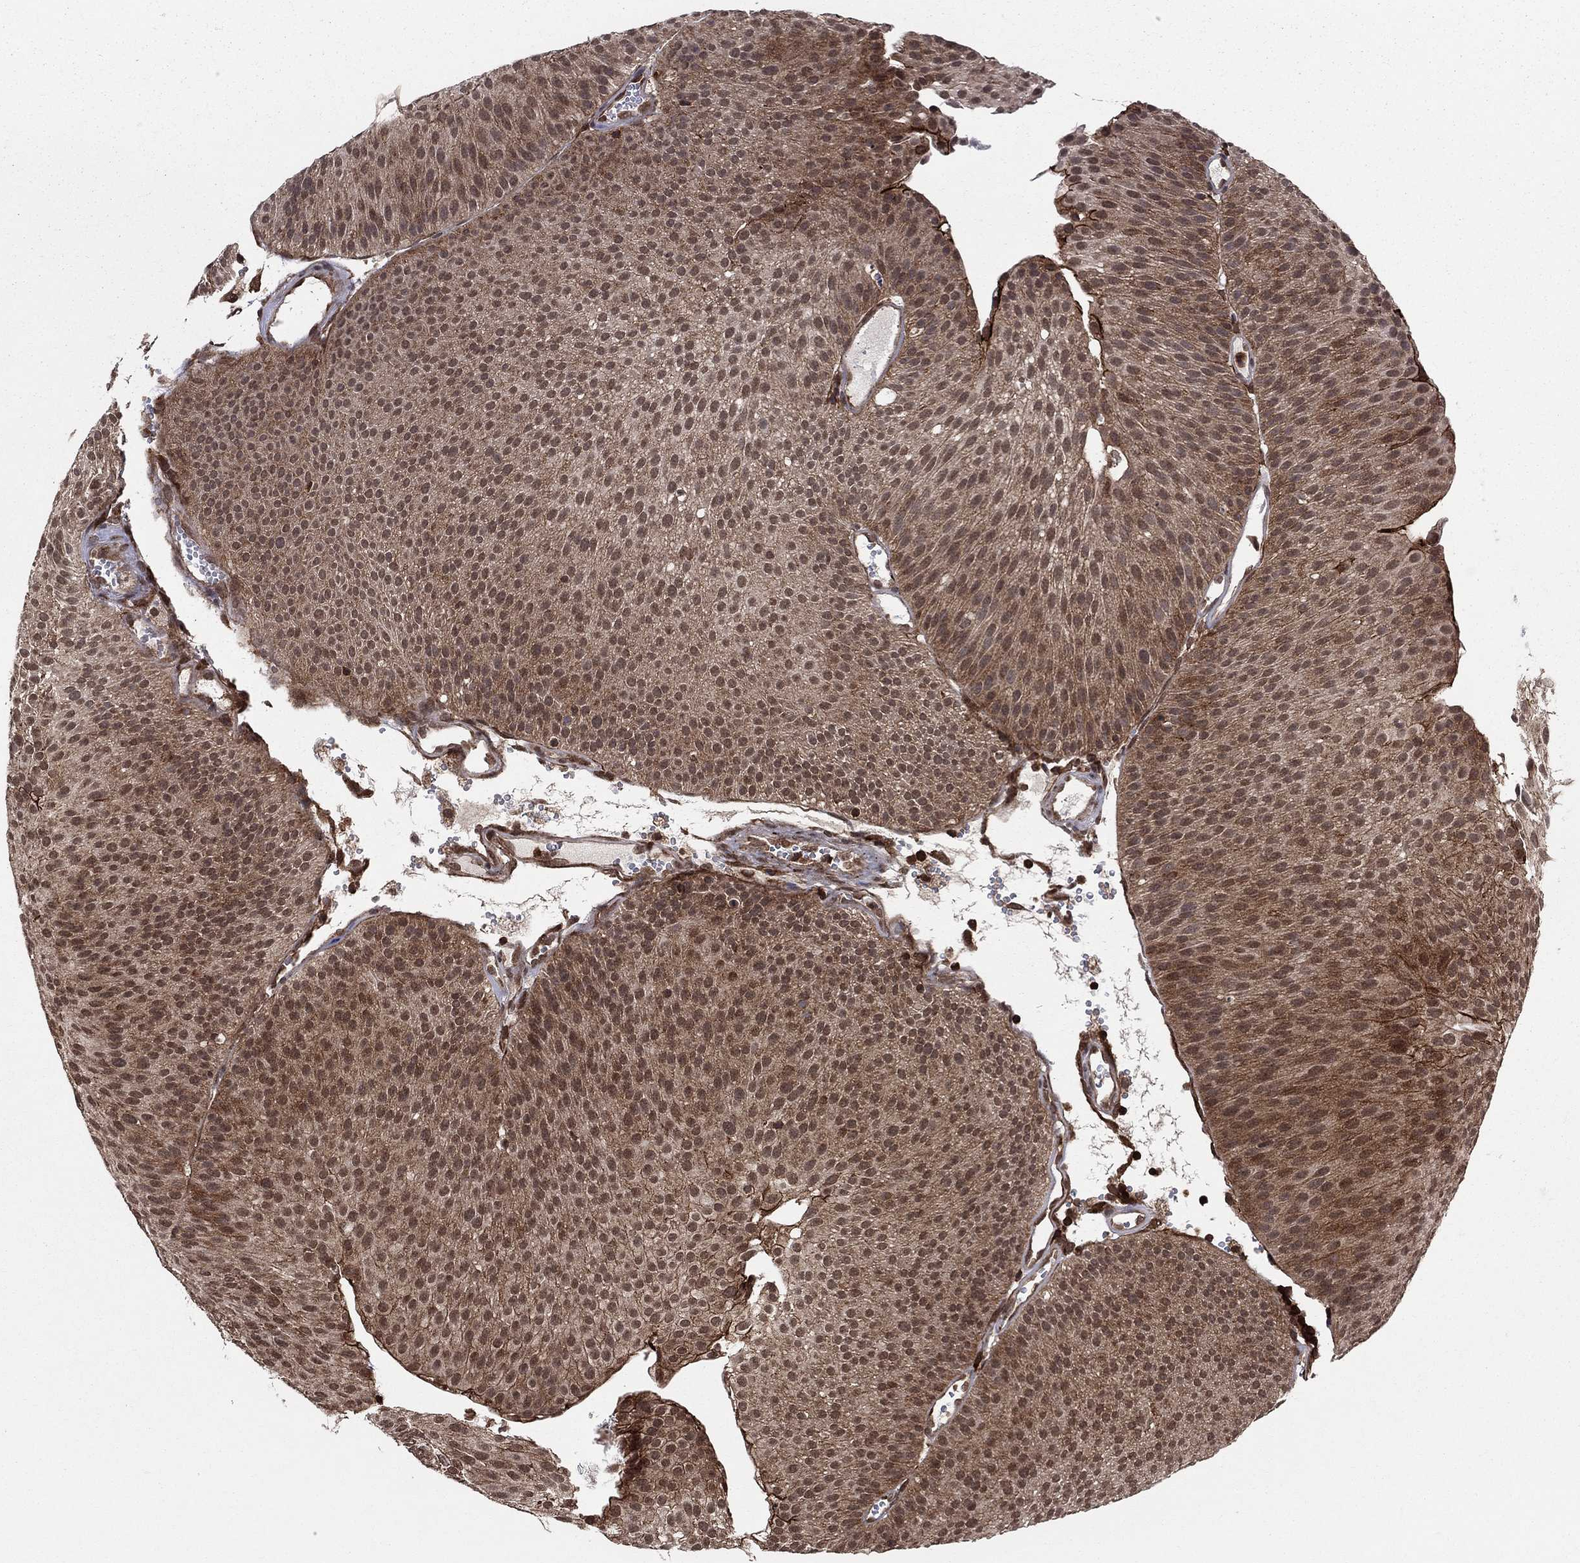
{"staining": {"intensity": "moderate", "quantity": "25%-75%", "location": "cytoplasmic/membranous,nuclear"}, "tissue": "urothelial cancer", "cell_type": "Tumor cells", "image_type": "cancer", "snomed": [{"axis": "morphology", "description": "Urothelial carcinoma, Low grade"}, {"axis": "topography", "description": "Urinary bladder"}], "caption": "Immunohistochemistry histopathology image of human urothelial cancer stained for a protein (brown), which exhibits medium levels of moderate cytoplasmic/membranous and nuclear positivity in about 25%-75% of tumor cells.", "gene": "SSX2IP", "patient": {"sex": "male", "age": 65}}